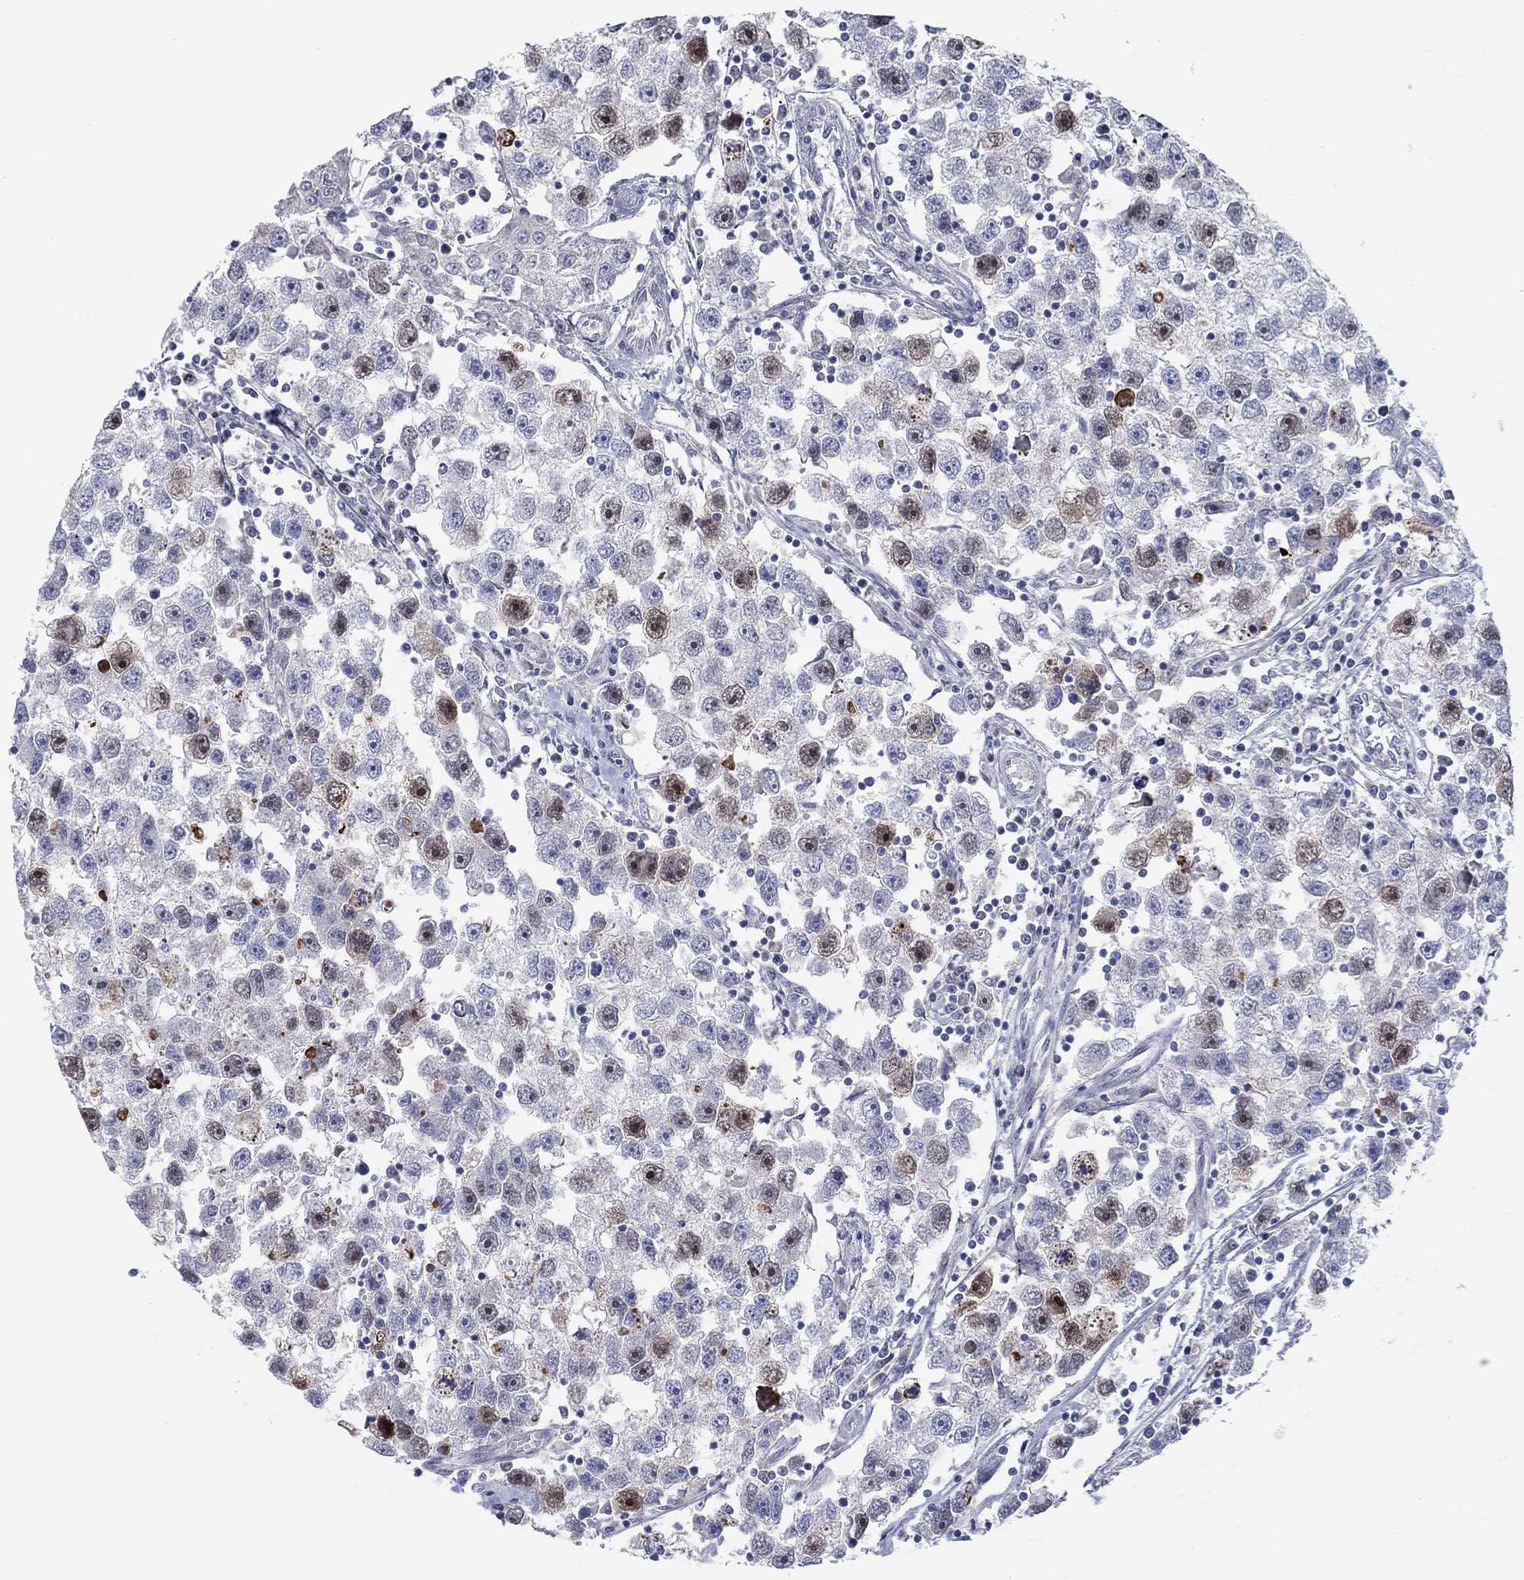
{"staining": {"intensity": "strong", "quantity": "<25%", "location": "nuclear"}, "tissue": "testis cancer", "cell_type": "Tumor cells", "image_type": "cancer", "snomed": [{"axis": "morphology", "description": "Seminoma, NOS"}, {"axis": "topography", "description": "Testis"}], "caption": "IHC (DAB (3,3'-diaminobenzidine)) staining of human testis cancer shows strong nuclear protein staining in about <25% of tumor cells.", "gene": "PRC1", "patient": {"sex": "male", "age": 30}}